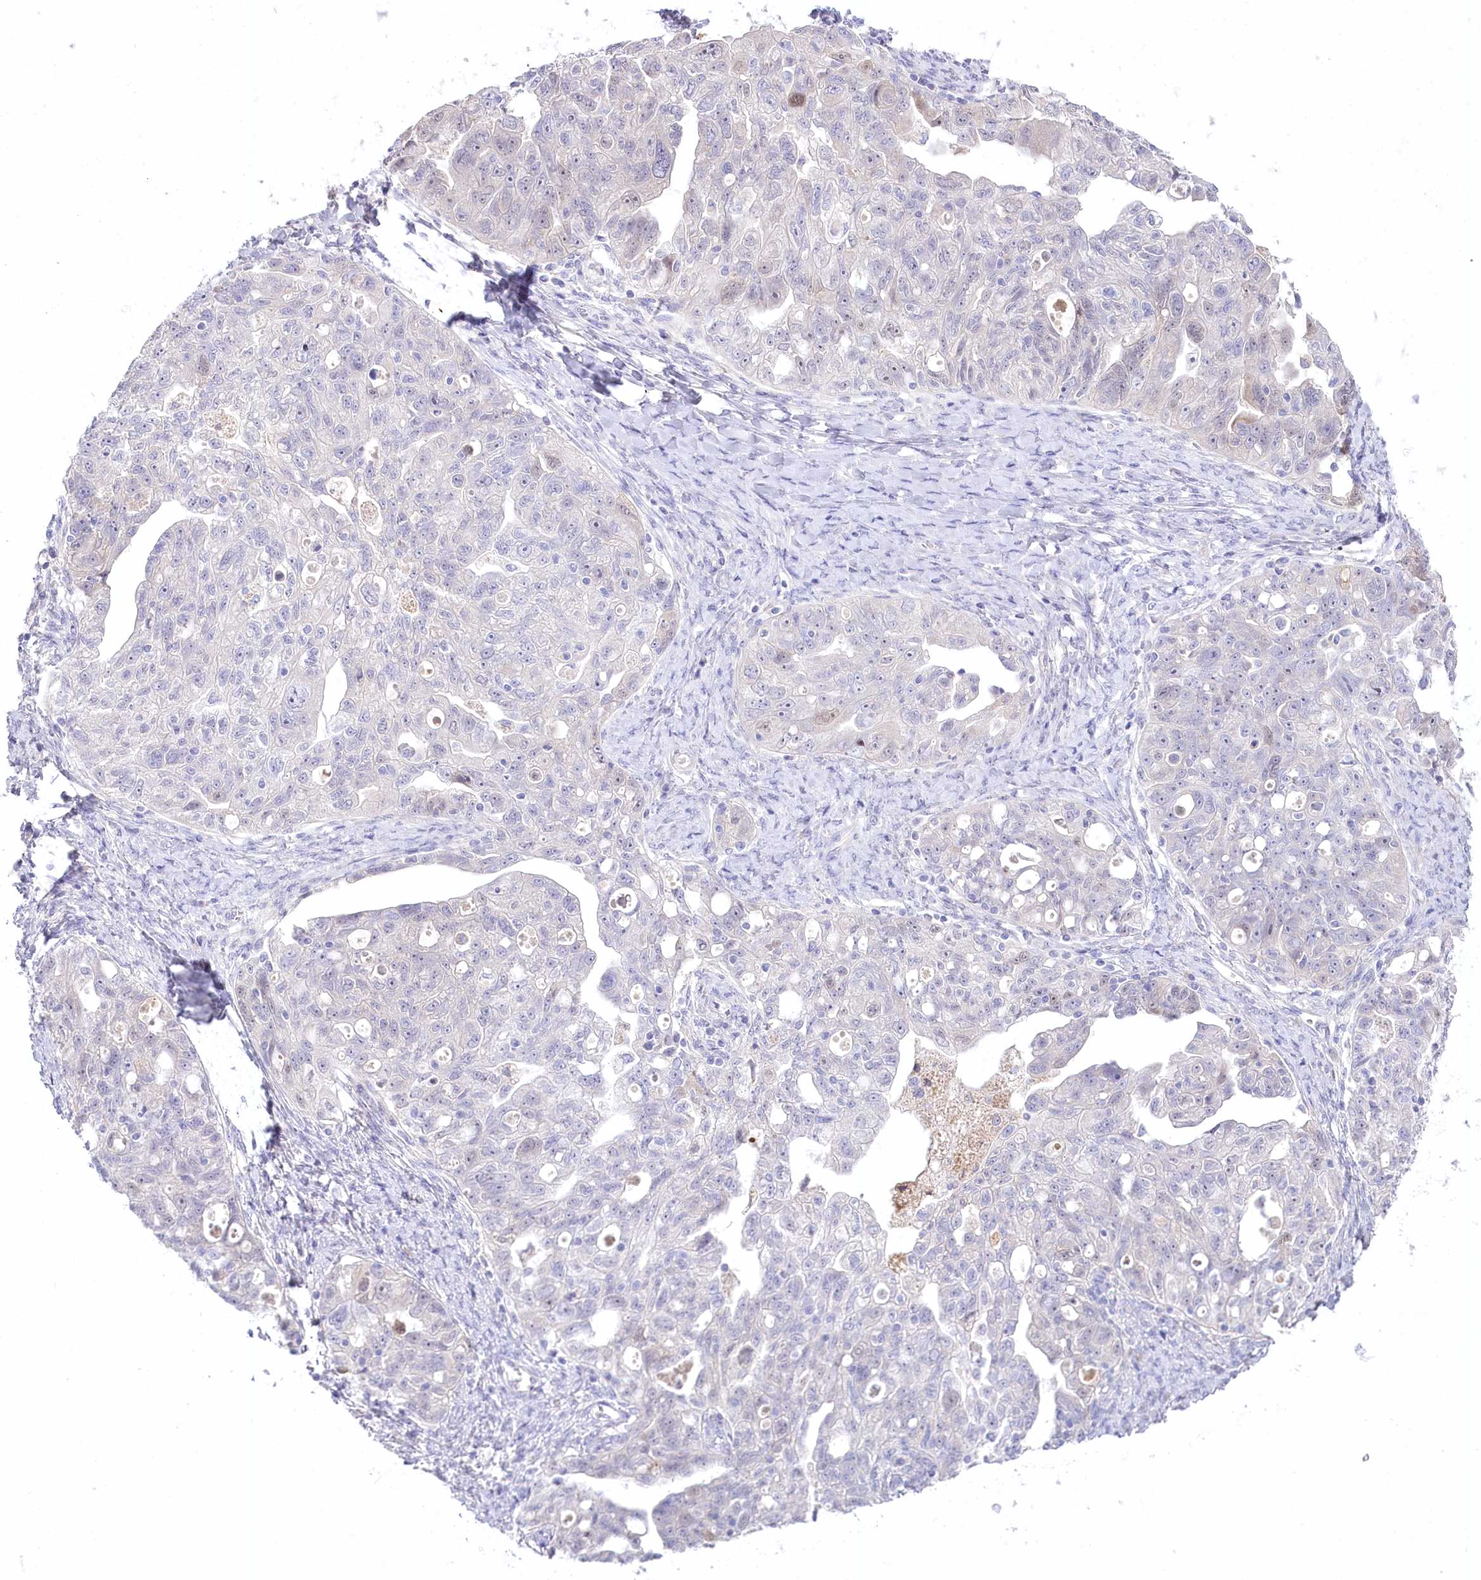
{"staining": {"intensity": "negative", "quantity": "none", "location": "none"}, "tissue": "ovarian cancer", "cell_type": "Tumor cells", "image_type": "cancer", "snomed": [{"axis": "morphology", "description": "Carcinoma, NOS"}, {"axis": "morphology", "description": "Cystadenocarcinoma, serous, NOS"}, {"axis": "topography", "description": "Ovary"}], "caption": "A high-resolution micrograph shows IHC staining of ovarian cancer, which demonstrates no significant expression in tumor cells.", "gene": "MYOZ1", "patient": {"sex": "female", "age": 69}}